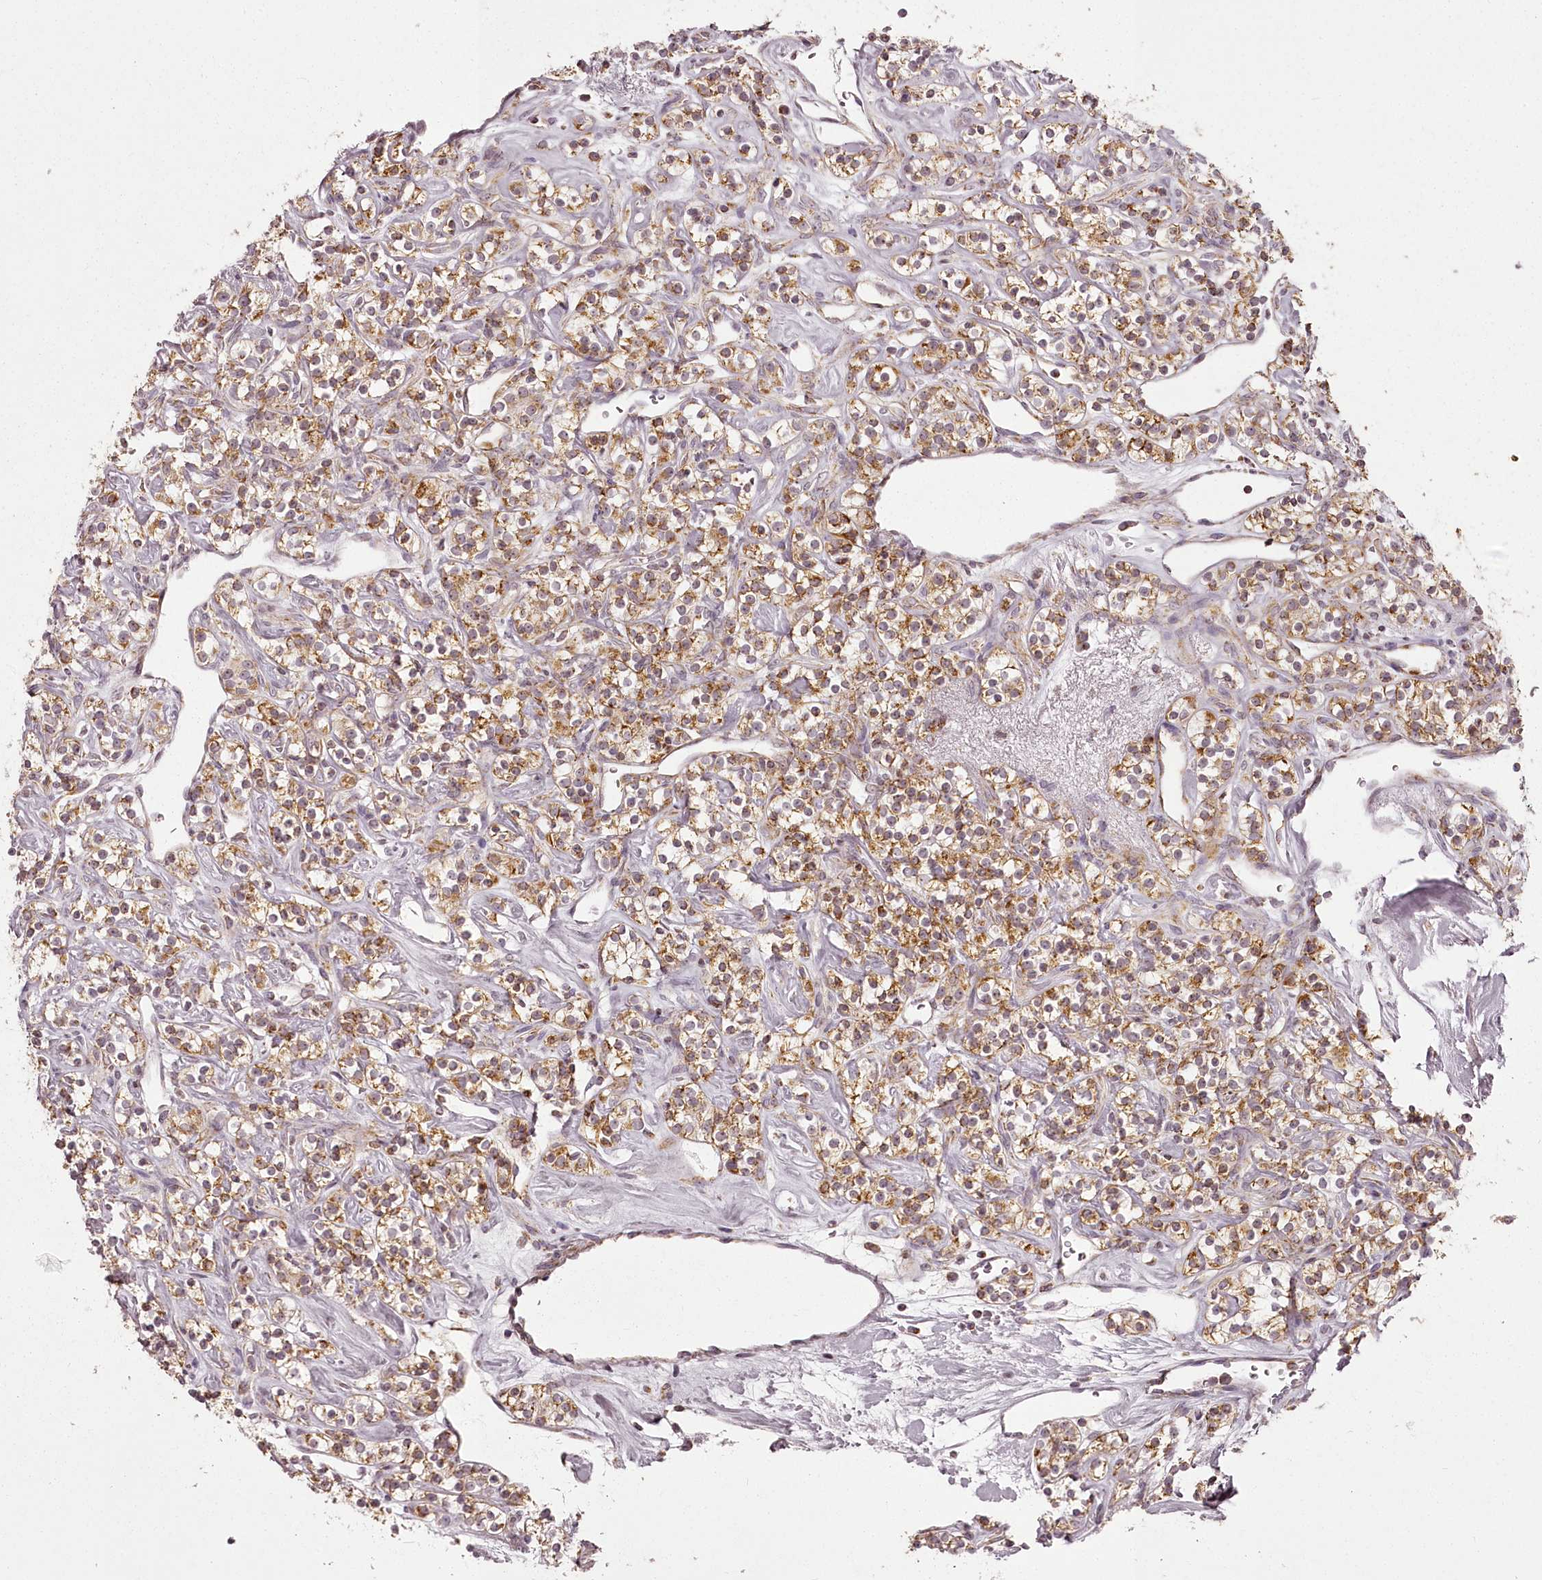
{"staining": {"intensity": "moderate", "quantity": ">75%", "location": "cytoplasmic/membranous"}, "tissue": "renal cancer", "cell_type": "Tumor cells", "image_type": "cancer", "snomed": [{"axis": "morphology", "description": "Adenocarcinoma, NOS"}, {"axis": "topography", "description": "Kidney"}], "caption": "Protein expression analysis of human renal cancer (adenocarcinoma) reveals moderate cytoplasmic/membranous expression in approximately >75% of tumor cells. (DAB (3,3'-diaminobenzidine) IHC with brightfield microscopy, high magnification).", "gene": "CHCHD2", "patient": {"sex": "male", "age": 77}}